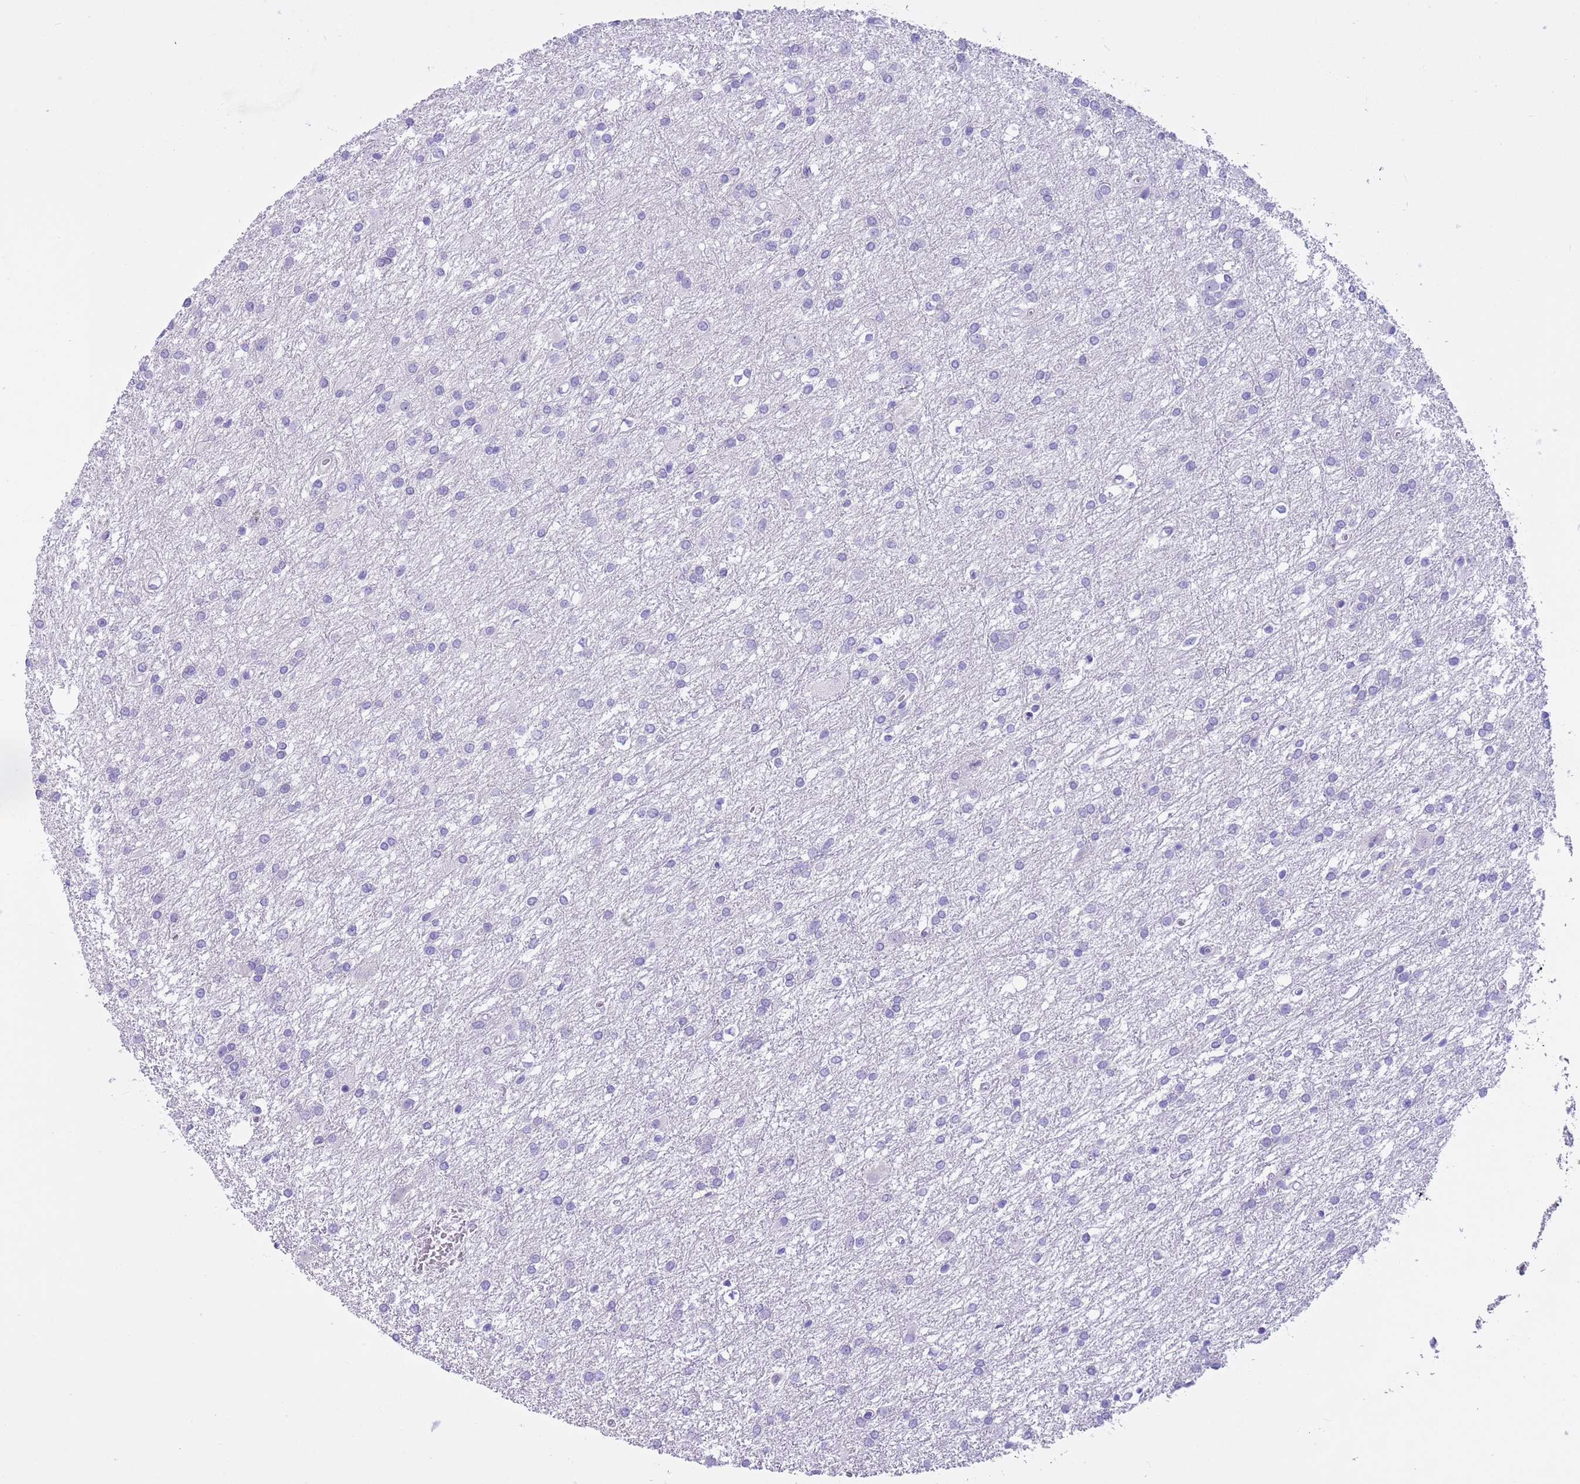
{"staining": {"intensity": "negative", "quantity": "none", "location": "none"}, "tissue": "glioma", "cell_type": "Tumor cells", "image_type": "cancer", "snomed": [{"axis": "morphology", "description": "Glioma, malignant, High grade"}, {"axis": "topography", "description": "Brain"}], "caption": "Immunohistochemistry micrograph of human malignant glioma (high-grade) stained for a protein (brown), which displays no positivity in tumor cells.", "gene": "TMEM185B", "patient": {"sex": "female", "age": 50}}